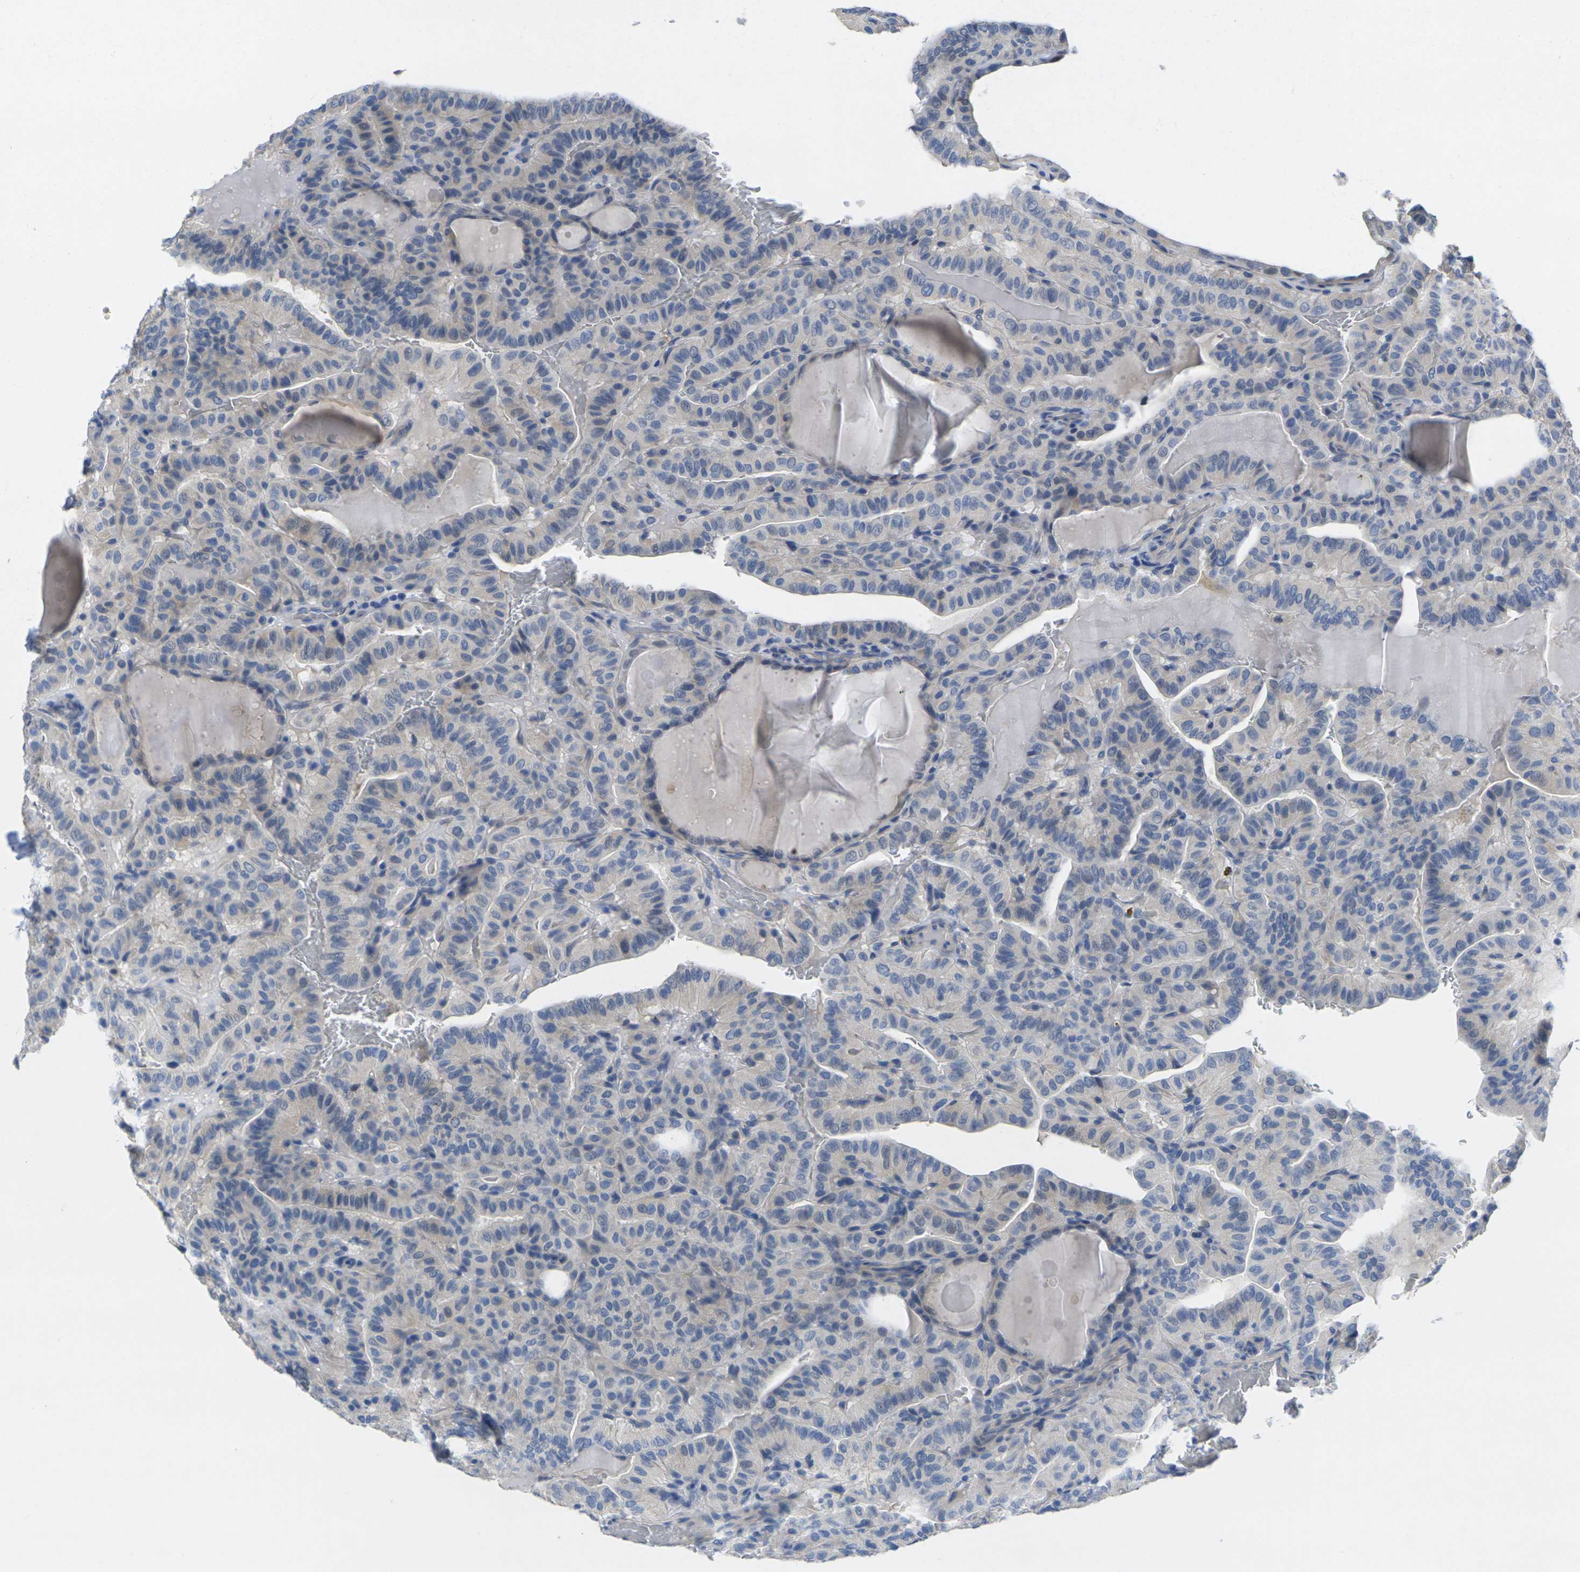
{"staining": {"intensity": "weak", "quantity": "25%-75%", "location": "cytoplasmic/membranous"}, "tissue": "thyroid cancer", "cell_type": "Tumor cells", "image_type": "cancer", "snomed": [{"axis": "morphology", "description": "Papillary adenocarcinoma, NOS"}, {"axis": "topography", "description": "Thyroid gland"}], "caption": "The micrograph demonstrates immunohistochemical staining of papillary adenocarcinoma (thyroid). There is weak cytoplasmic/membranous staining is present in about 25%-75% of tumor cells. (DAB (3,3'-diaminobenzidine) = brown stain, brightfield microscopy at high magnification).", "gene": "TNNI3", "patient": {"sex": "male", "age": 77}}